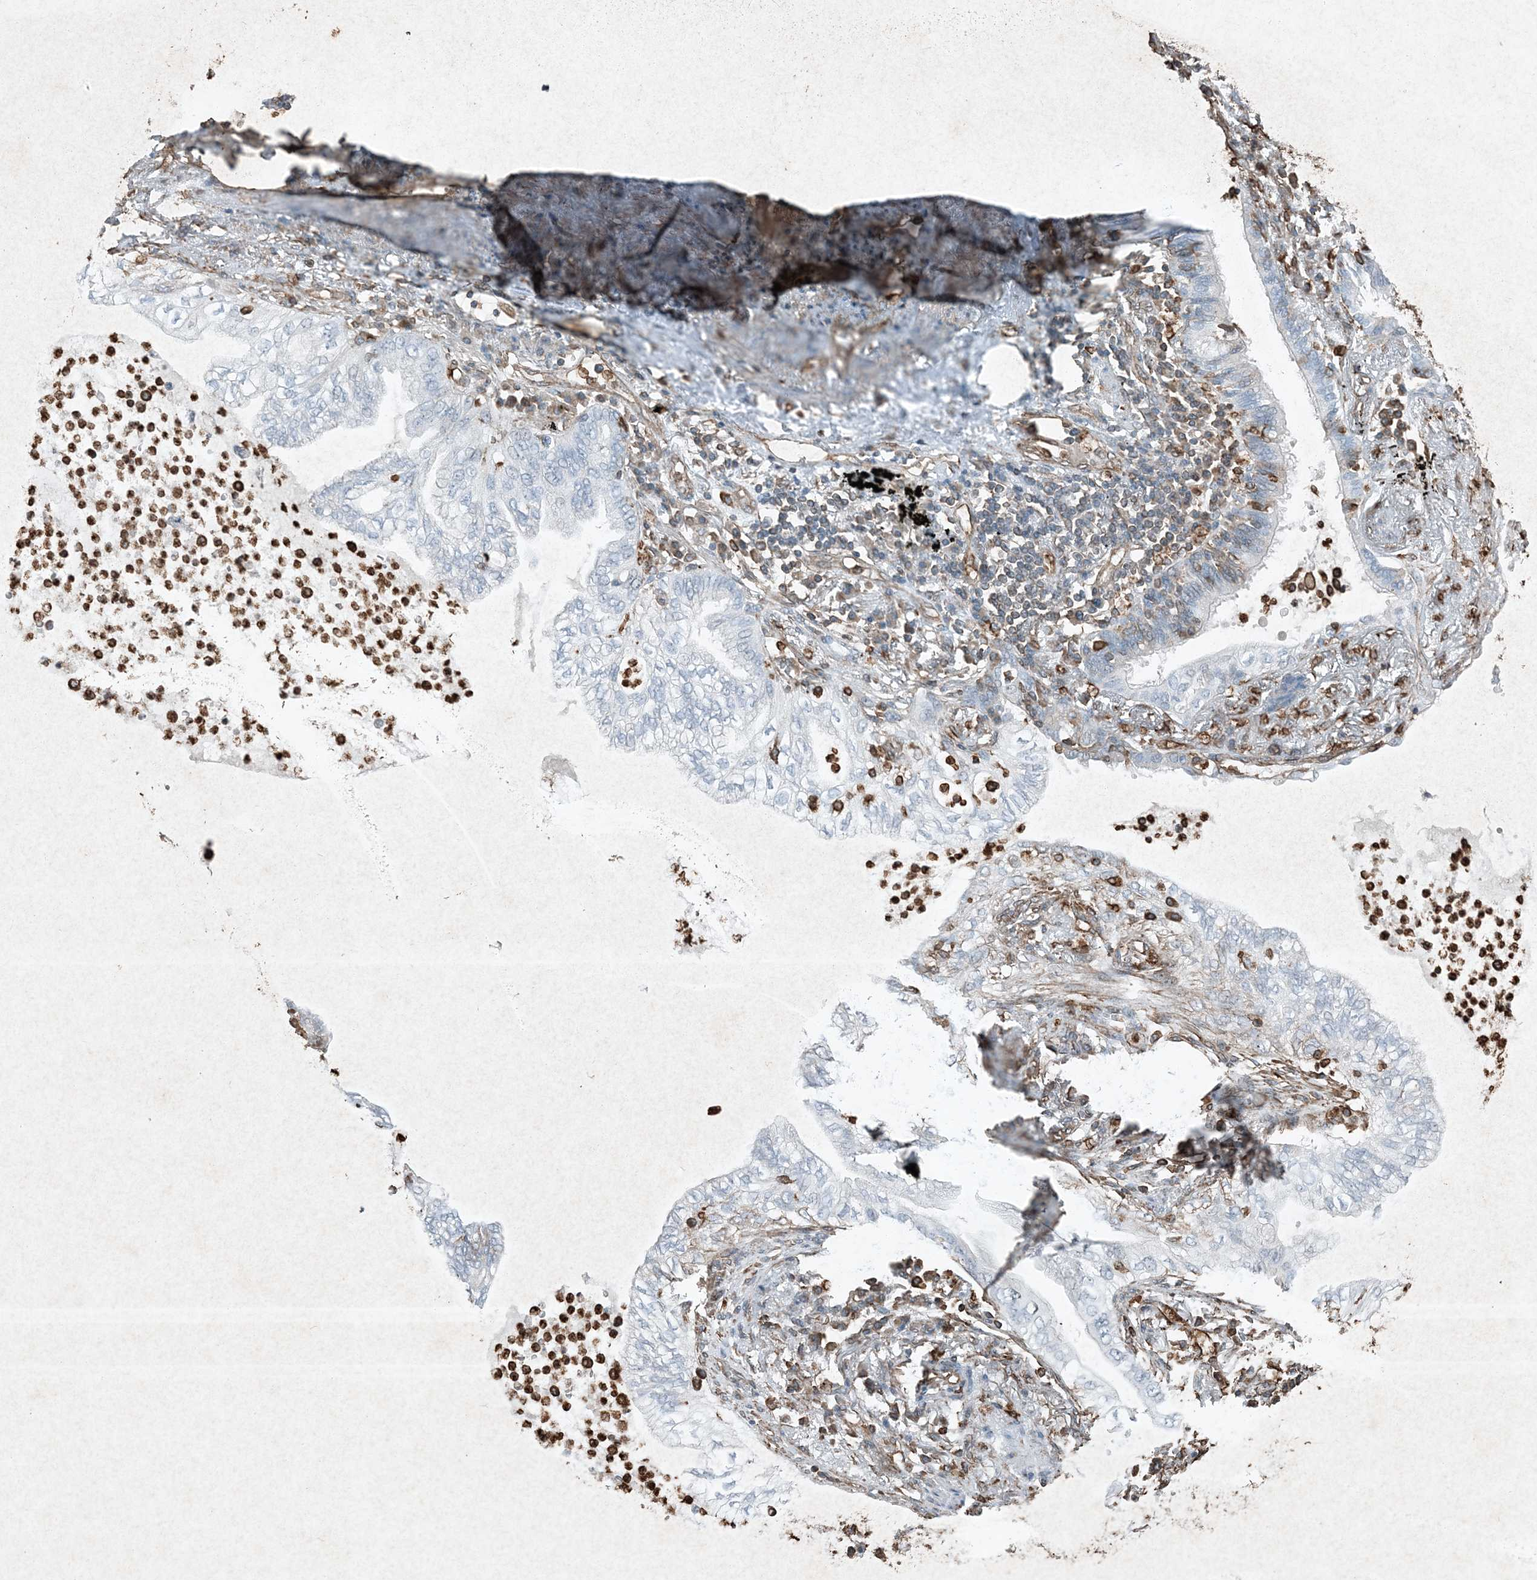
{"staining": {"intensity": "negative", "quantity": "none", "location": "none"}, "tissue": "lung cancer", "cell_type": "Tumor cells", "image_type": "cancer", "snomed": [{"axis": "morphology", "description": "Normal tissue, NOS"}, {"axis": "morphology", "description": "Adenocarcinoma, NOS"}, {"axis": "topography", "description": "Bronchus"}, {"axis": "topography", "description": "Lung"}], "caption": "Immunohistochemical staining of human adenocarcinoma (lung) shows no significant positivity in tumor cells.", "gene": "RYK", "patient": {"sex": "female", "age": 70}}